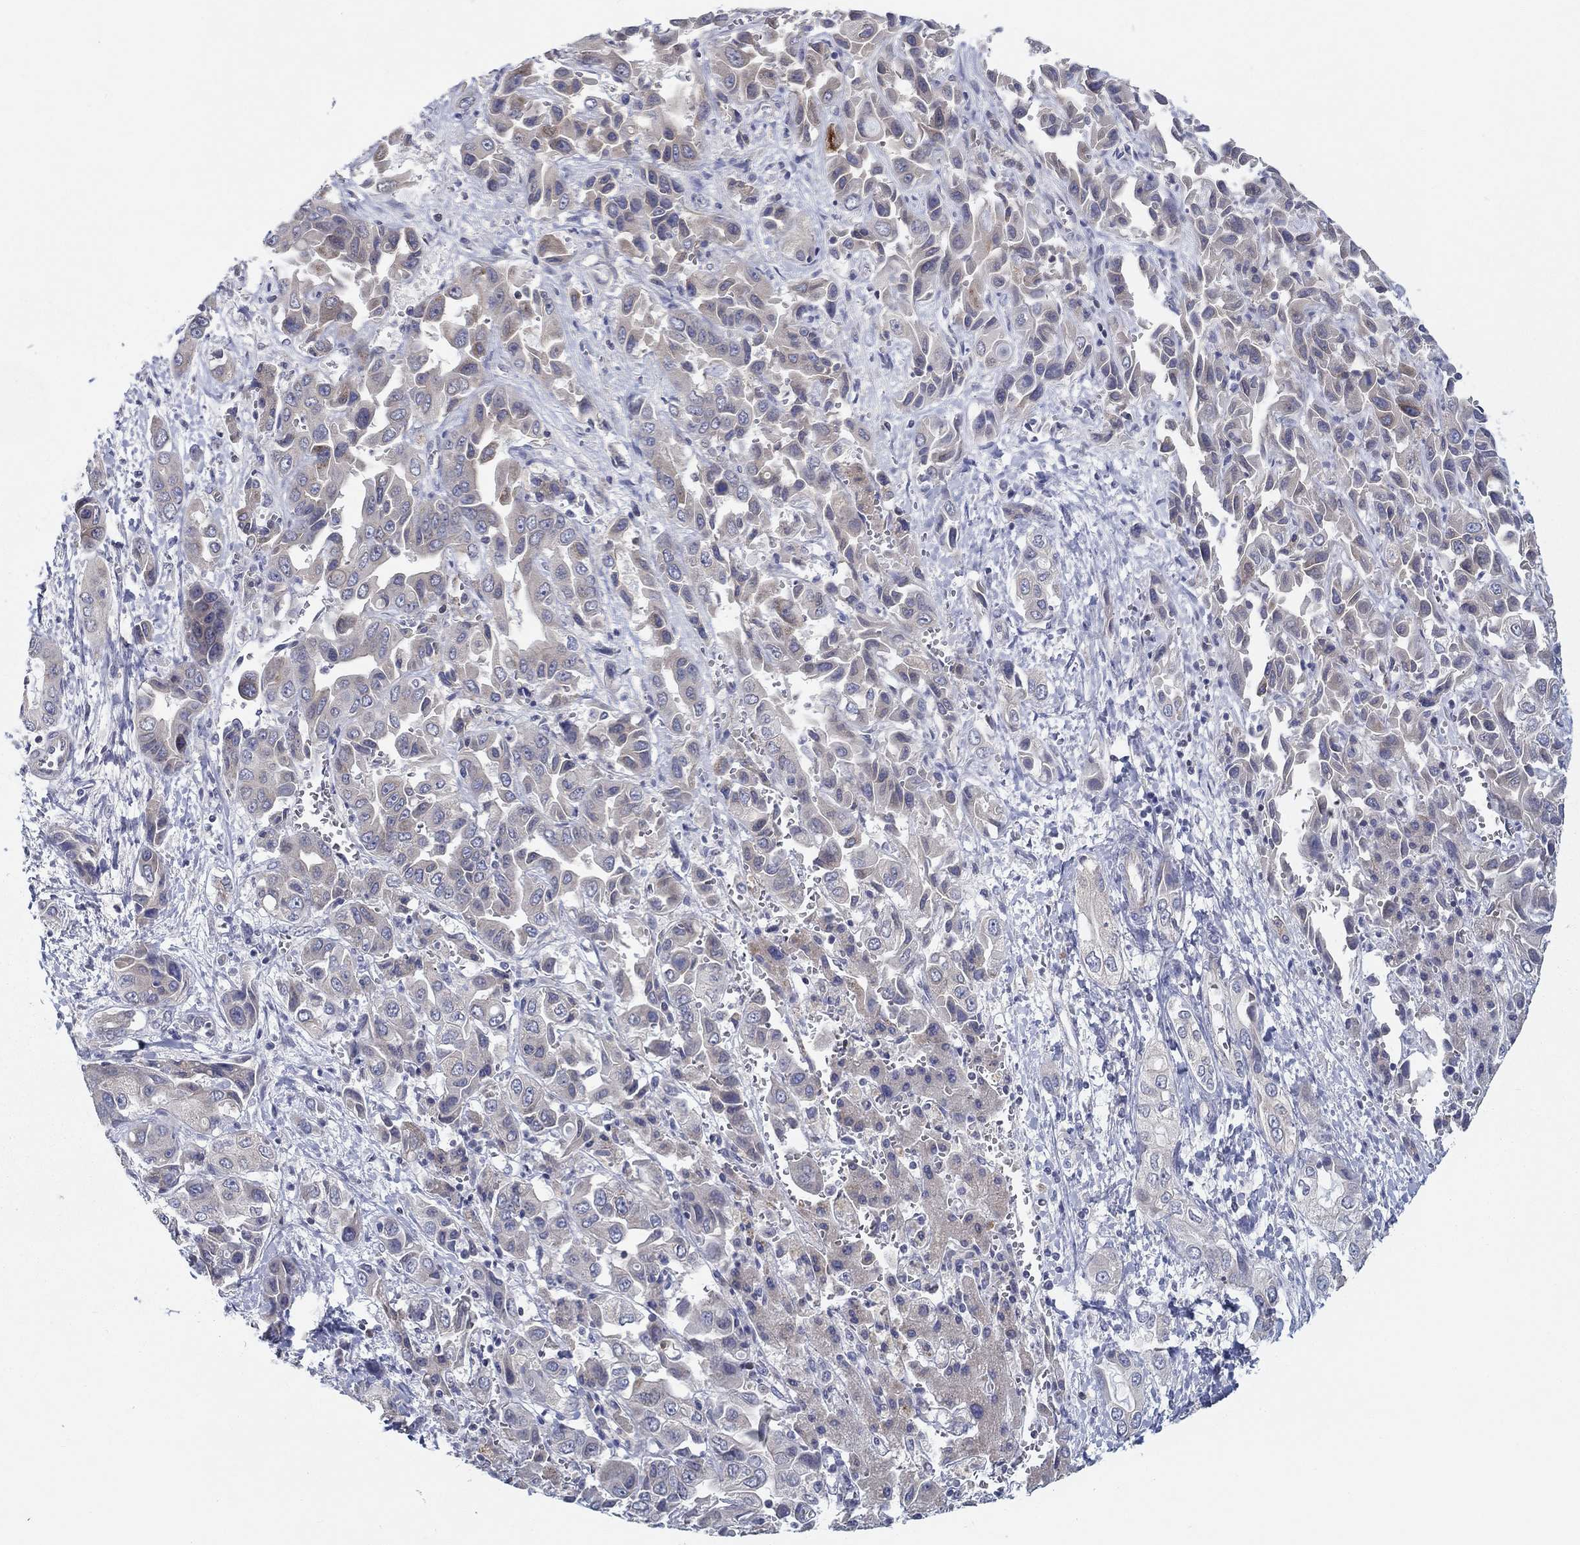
{"staining": {"intensity": "weak", "quantity": "<25%", "location": "cytoplasmic/membranous"}, "tissue": "liver cancer", "cell_type": "Tumor cells", "image_type": "cancer", "snomed": [{"axis": "morphology", "description": "Cholangiocarcinoma"}, {"axis": "topography", "description": "Liver"}], "caption": "Micrograph shows no protein staining in tumor cells of liver cholangiocarcinoma tissue. The staining is performed using DAB (3,3'-diaminobenzidine) brown chromogen with nuclei counter-stained in using hematoxylin.", "gene": "ERMP1", "patient": {"sex": "female", "age": 52}}